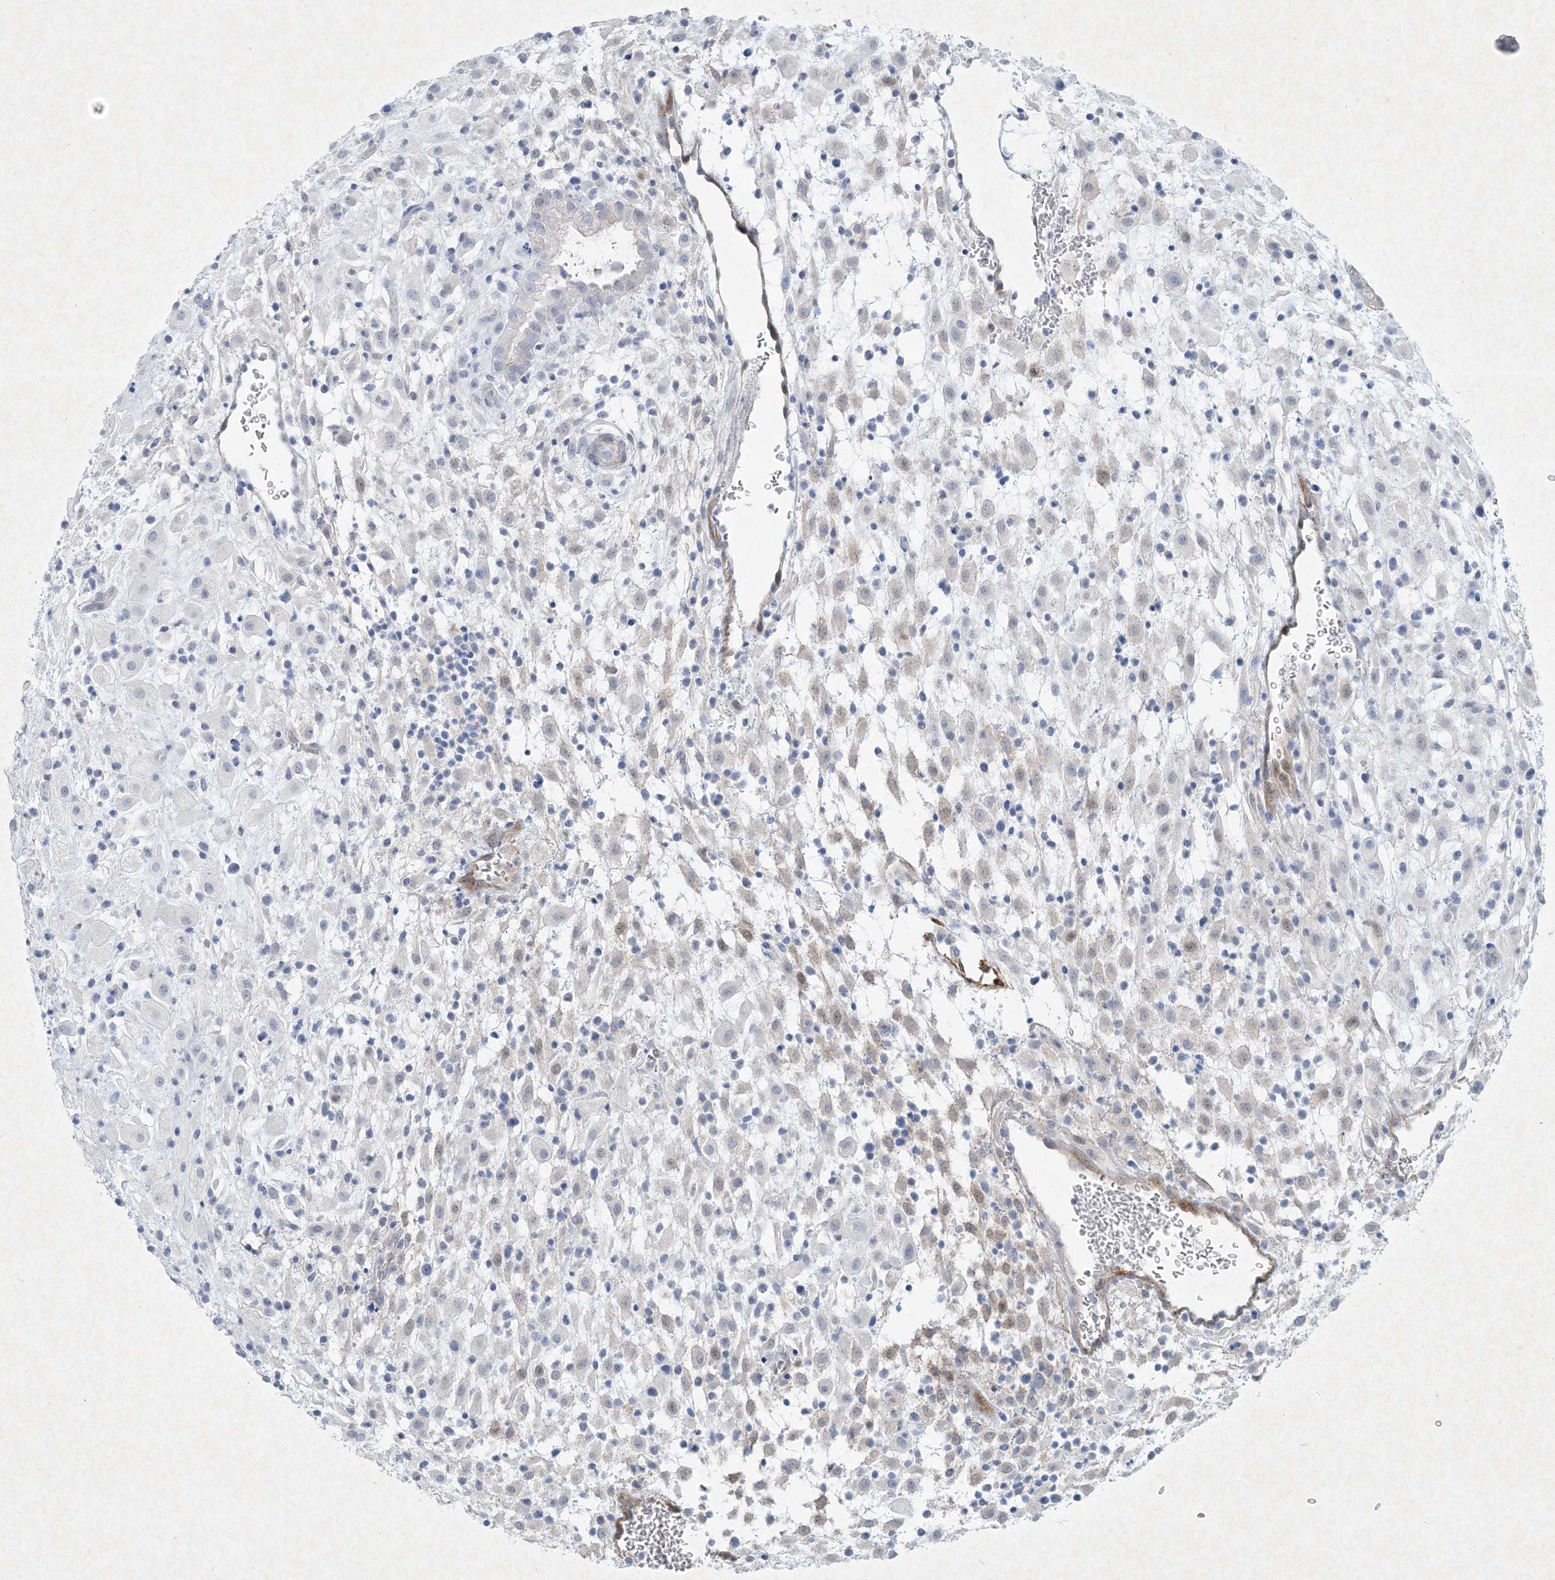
{"staining": {"intensity": "negative", "quantity": "none", "location": "none"}, "tissue": "placenta", "cell_type": "Decidual cells", "image_type": "normal", "snomed": [{"axis": "morphology", "description": "Normal tissue, NOS"}, {"axis": "topography", "description": "Placenta"}], "caption": "High magnification brightfield microscopy of benign placenta stained with DAB (3,3'-diaminobenzidine) (brown) and counterstained with hematoxylin (blue): decidual cells show no significant expression. (Brightfield microscopy of DAB (3,3'-diaminobenzidine) immunohistochemistry at high magnification).", "gene": "PGM5", "patient": {"sex": "female", "age": 35}}